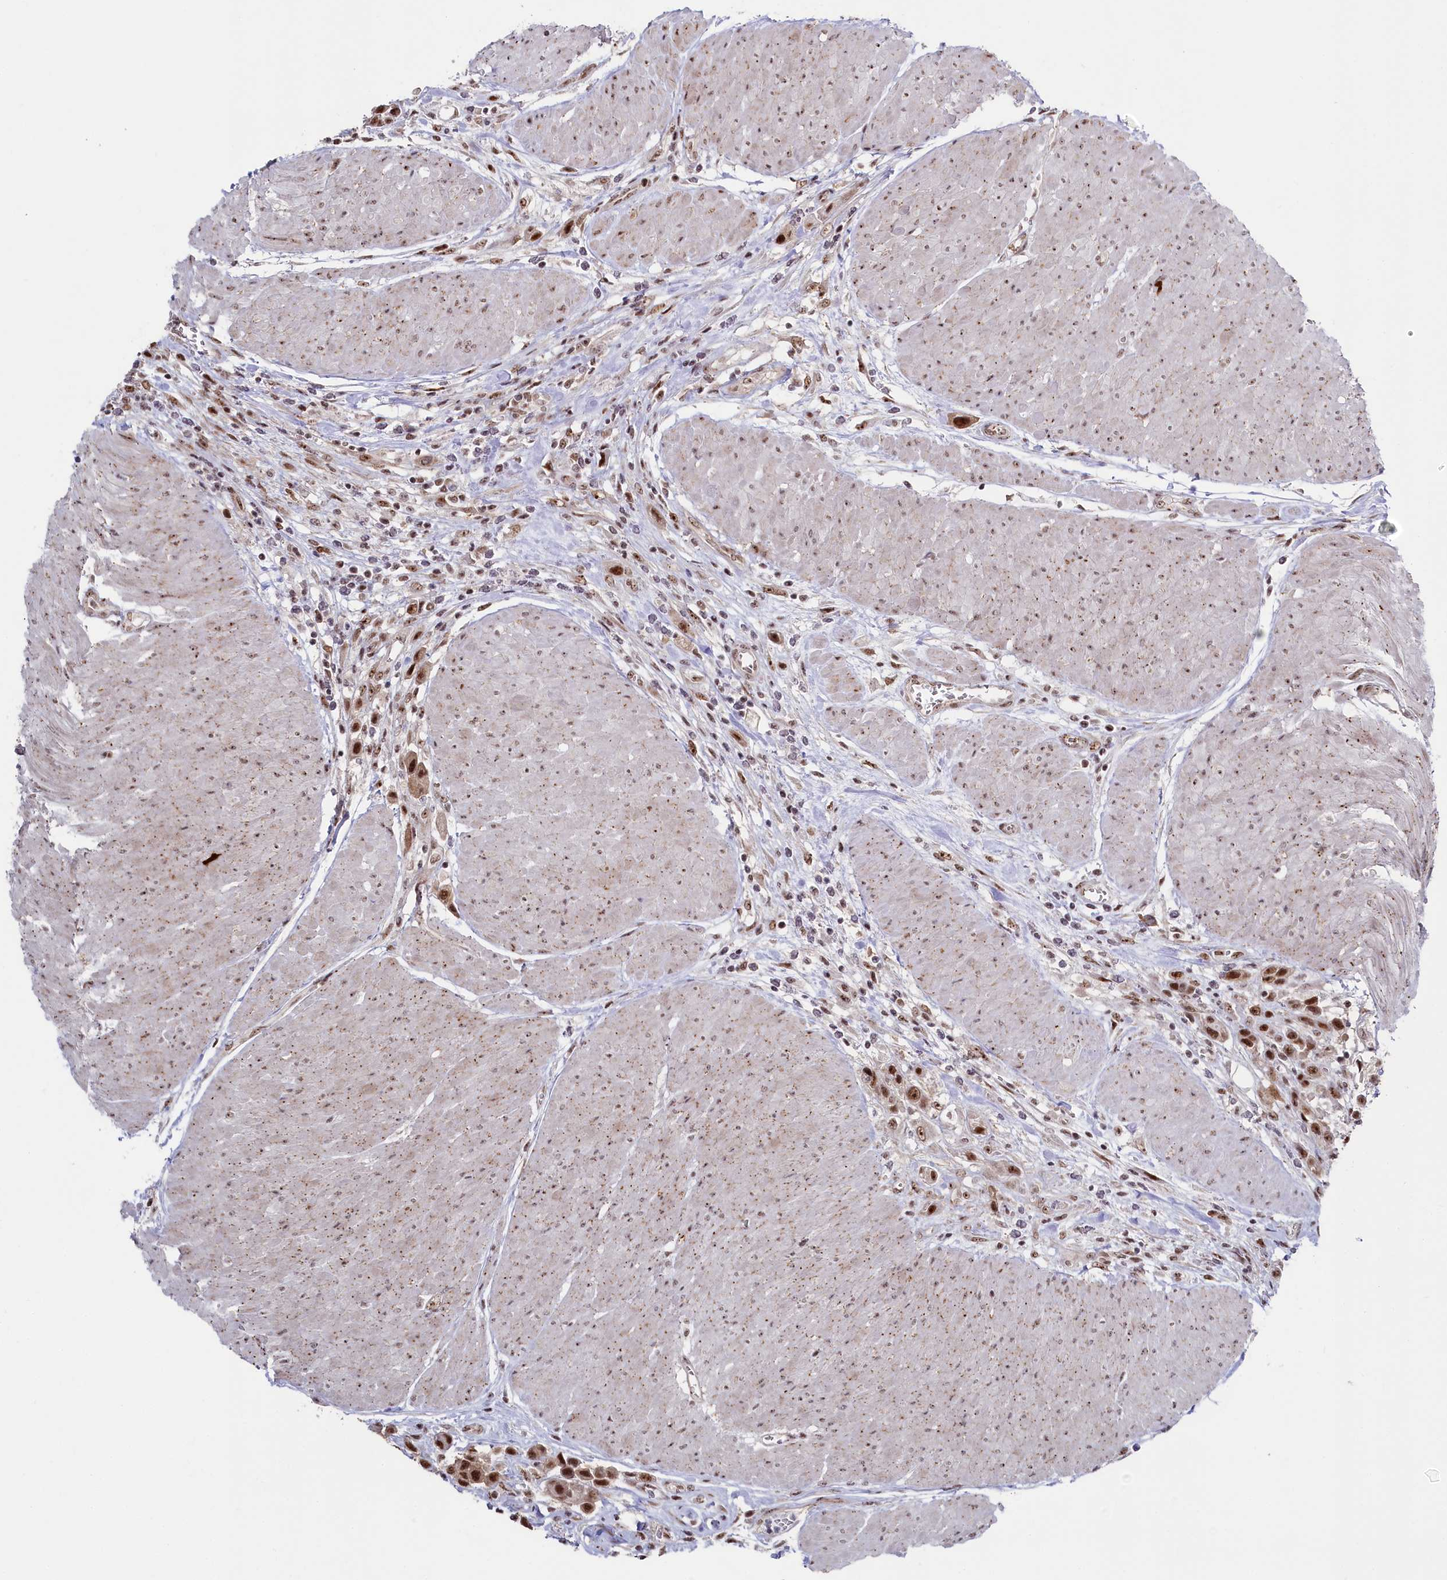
{"staining": {"intensity": "strong", "quantity": ">75%", "location": "nuclear"}, "tissue": "urothelial cancer", "cell_type": "Tumor cells", "image_type": "cancer", "snomed": [{"axis": "morphology", "description": "Urothelial carcinoma, High grade"}, {"axis": "topography", "description": "Urinary bladder"}], "caption": "DAB (3,3'-diaminobenzidine) immunohistochemical staining of urothelial cancer shows strong nuclear protein staining in approximately >75% of tumor cells.", "gene": "POLR2H", "patient": {"sex": "male", "age": 50}}